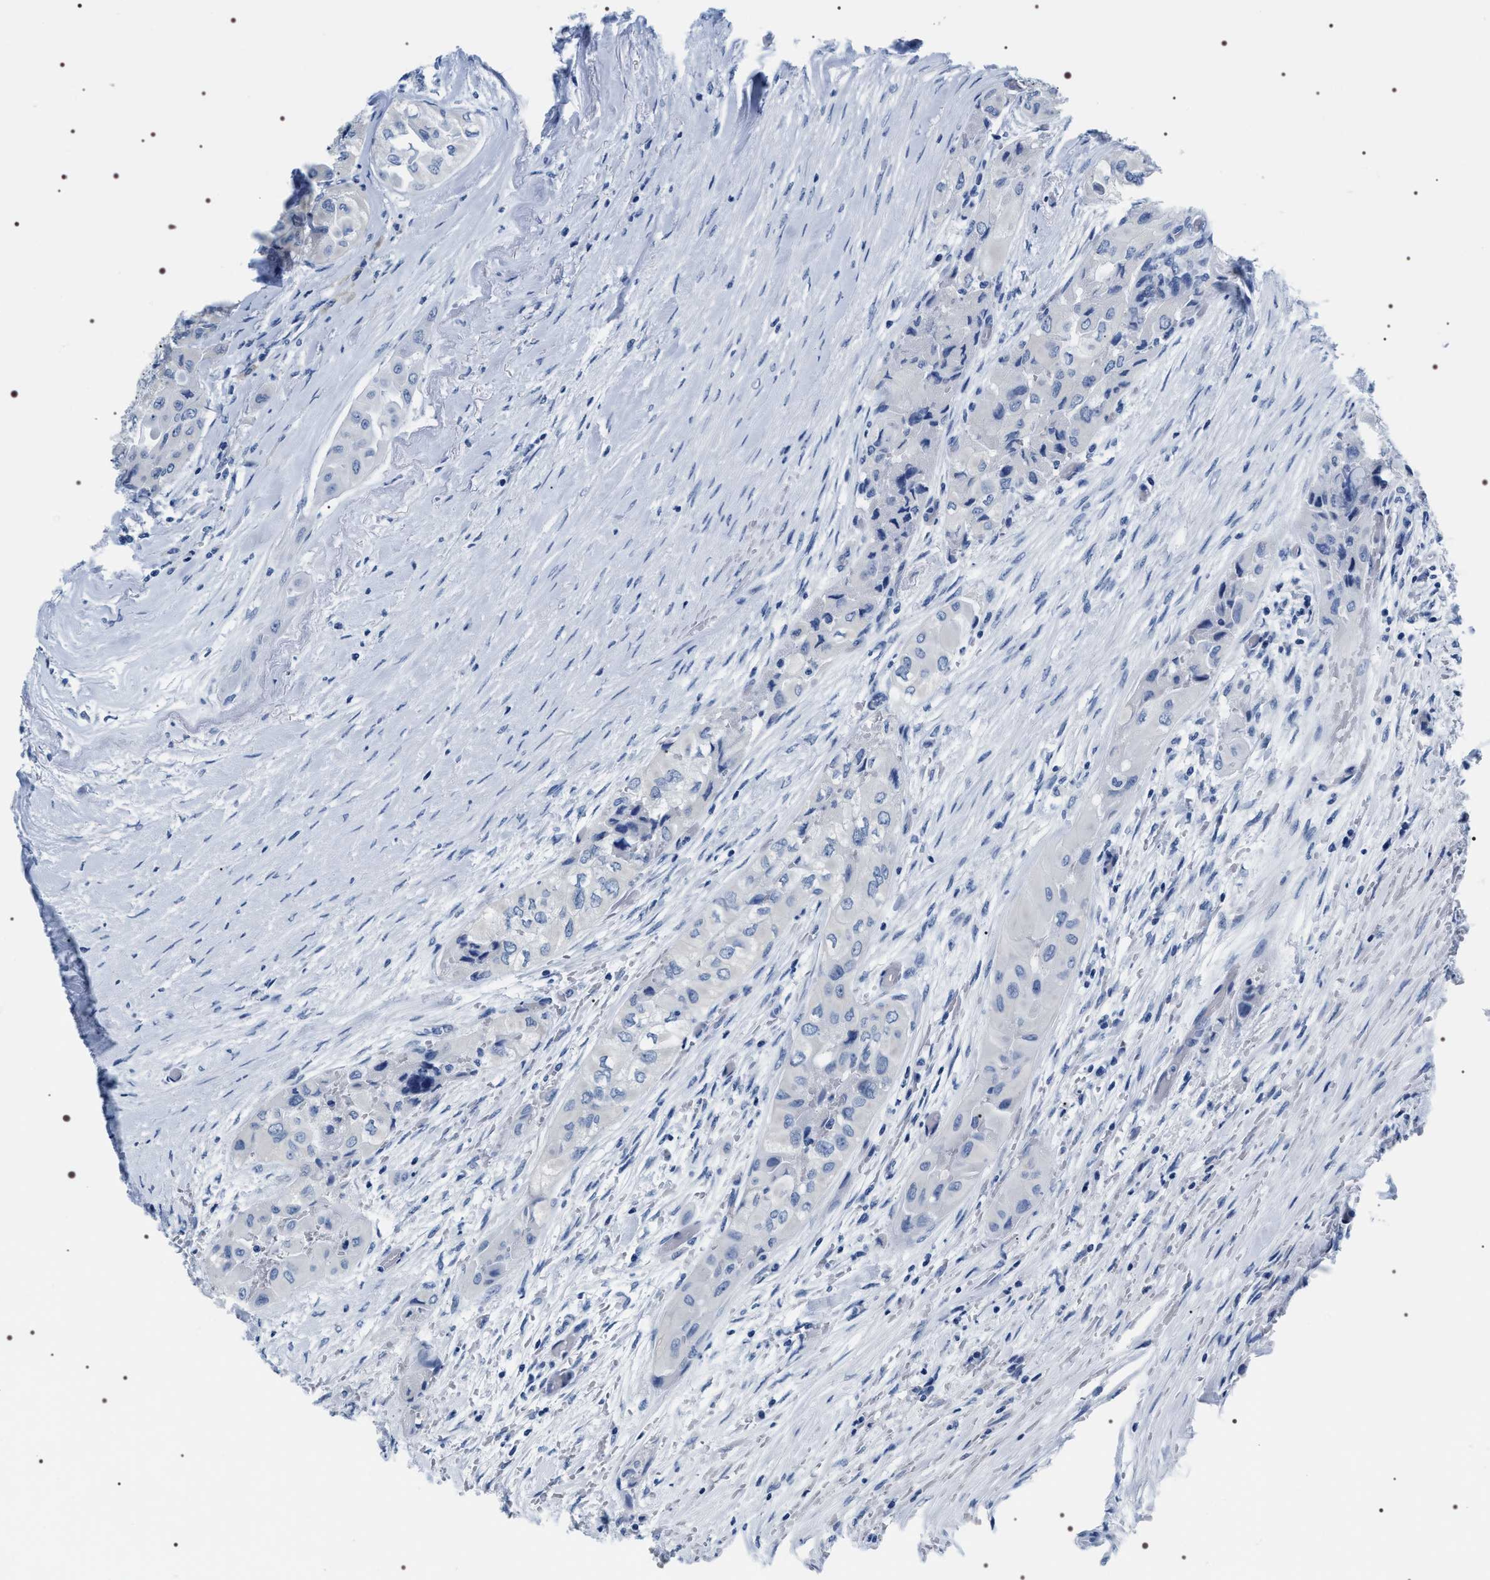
{"staining": {"intensity": "negative", "quantity": "none", "location": "none"}, "tissue": "thyroid cancer", "cell_type": "Tumor cells", "image_type": "cancer", "snomed": [{"axis": "morphology", "description": "Papillary adenocarcinoma, NOS"}, {"axis": "topography", "description": "Thyroid gland"}], "caption": "DAB (3,3'-diaminobenzidine) immunohistochemical staining of human thyroid papillary adenocarcinoma demonstrates no significant staining in tumor cells.", "gene": "ADH4", "patient": {"sex": "female", "age": 59}}